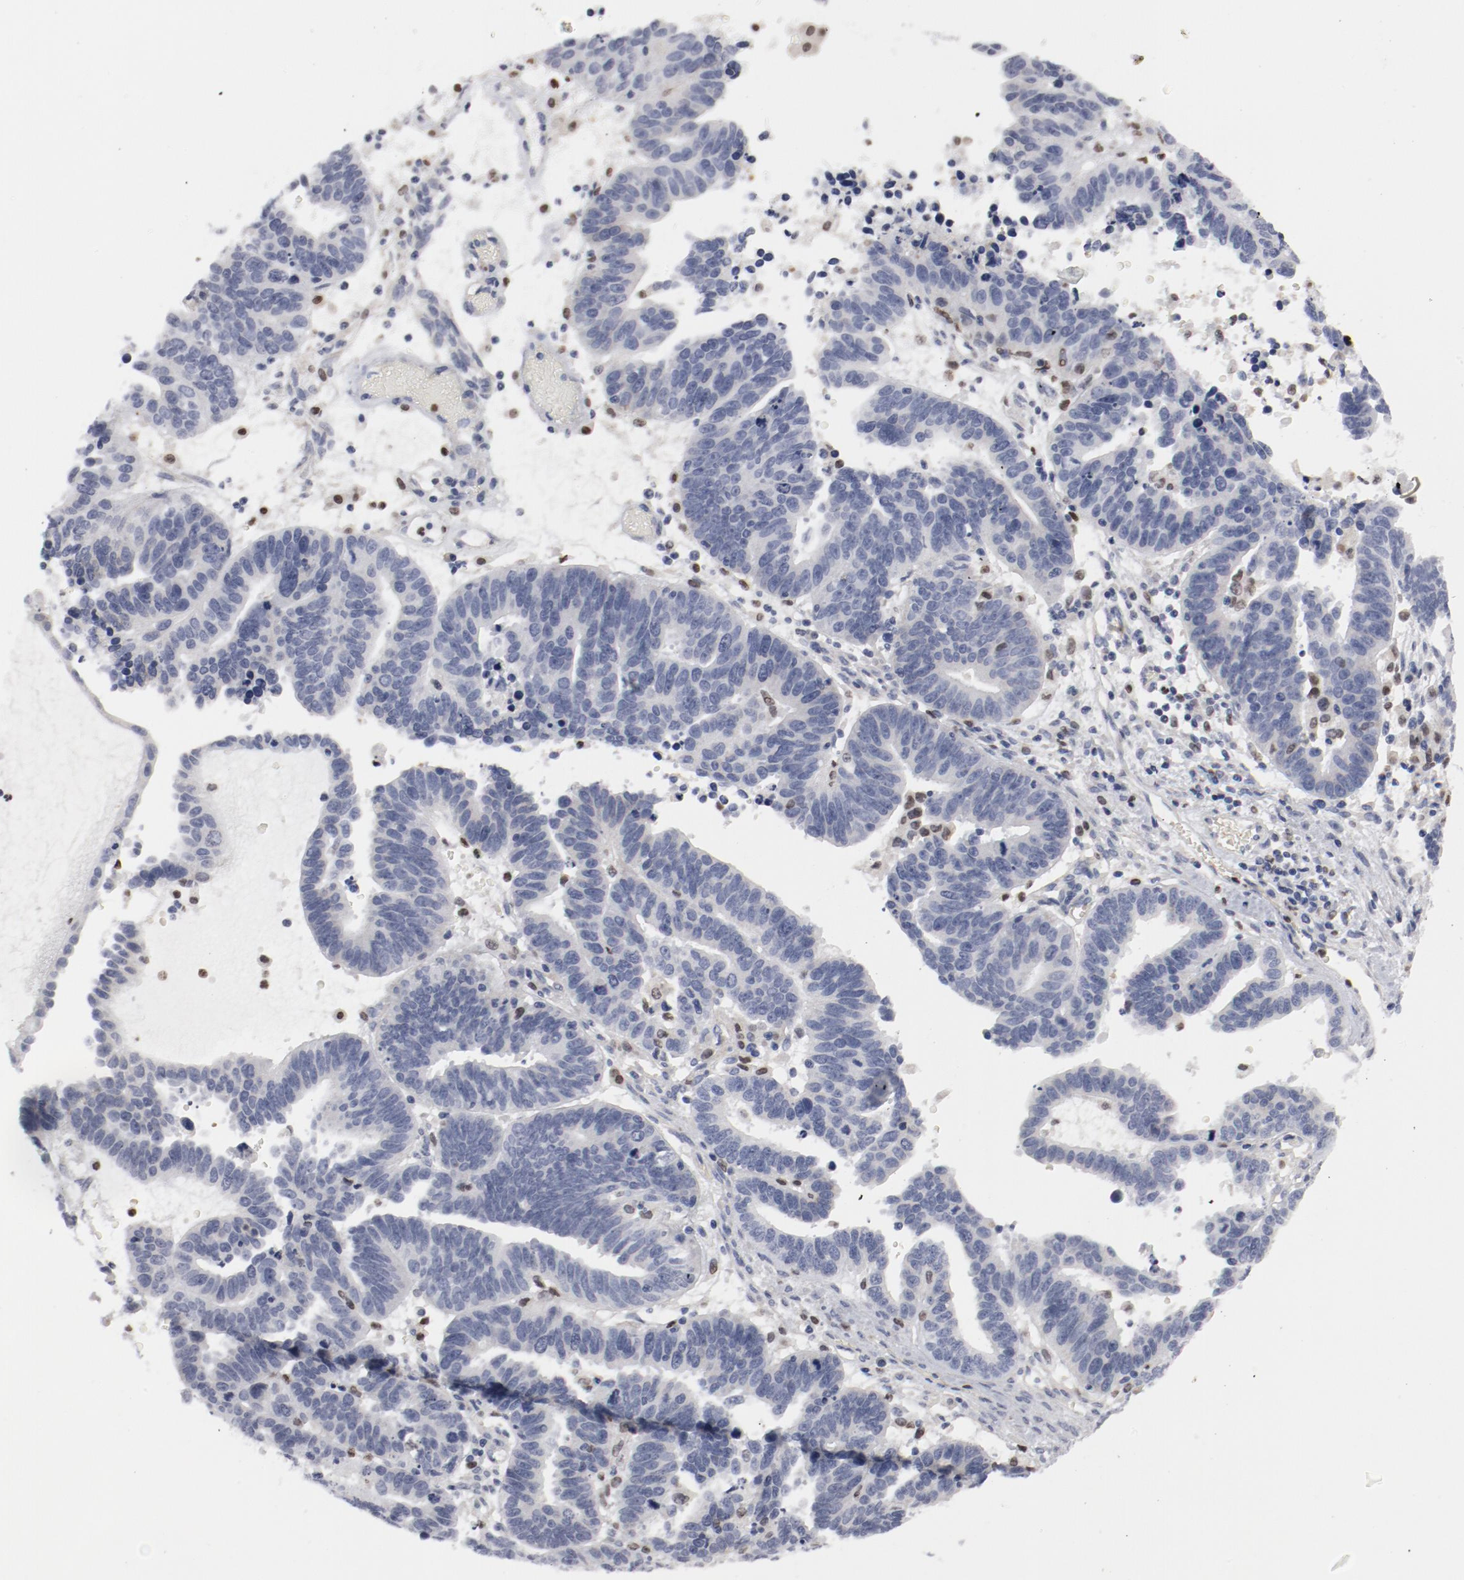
{"staining": {"intensity": "negative", "quantity": "none", "location": "none"}, "tissue": "ovarian cancer", "cell_type": "Tumor cells", "image_type": "cancer", "snomed": [{"axis": "morphology", "description": "Carcinoma, endometroid"}, {"axis": "morphology", "description": "Cystadenocarcinoma, serous, NOS"}, {"axis": "topography", "description": "Ovary"}], "caption": "Serous cystadenocarcinoma (ovarian) was stained to show a protein in brown. There is no significant staining in tumor cells. (Immunohistochemistry, brightfield microscopy, high magnification).", "gene": "SPI1", "patient": {"sex": "female", "age": 45}}